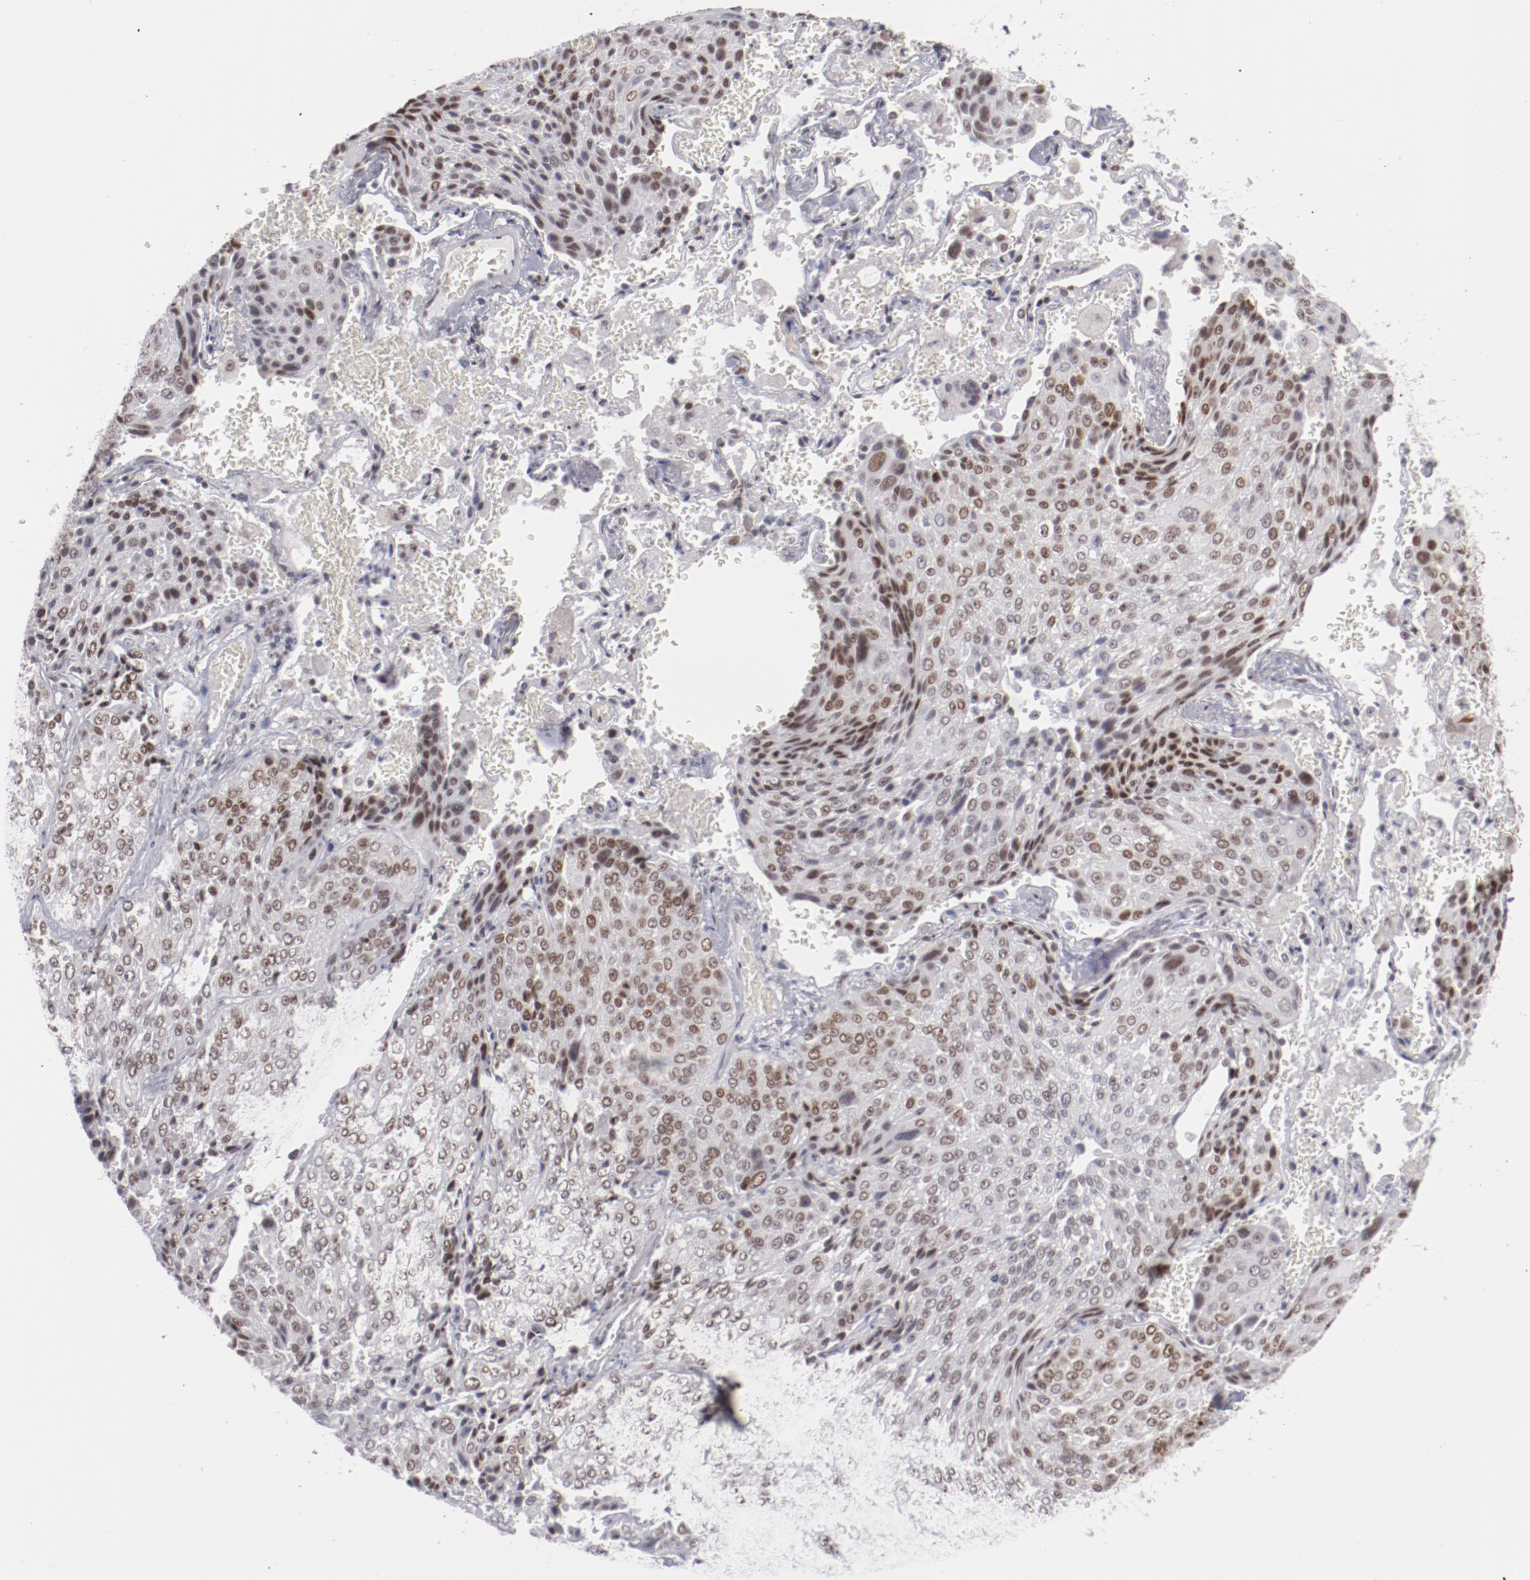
{"staining": {"intensity": "moderate", "quantity": ">75%", "location": "nuclear"}, "tissue": "lung cancer", "cell_type": "Tumor cells", "image_type": "cancer", "snomed": [{"axis": "morphology", "description": "Squamous cell carcinoma, NOS"}, {"axis": "topography", "description": "Lung"}], "caption": "The micrograph exhibits immunohistochemical staining of lung cancer. There is moderate nuclear staining is identified in approximately >75% of tumor cells. (Brightfield microscopy of DAB IHC at high magnification).", "gene": "TFAP4", "patient": {"sex": "male", "age": 54}}